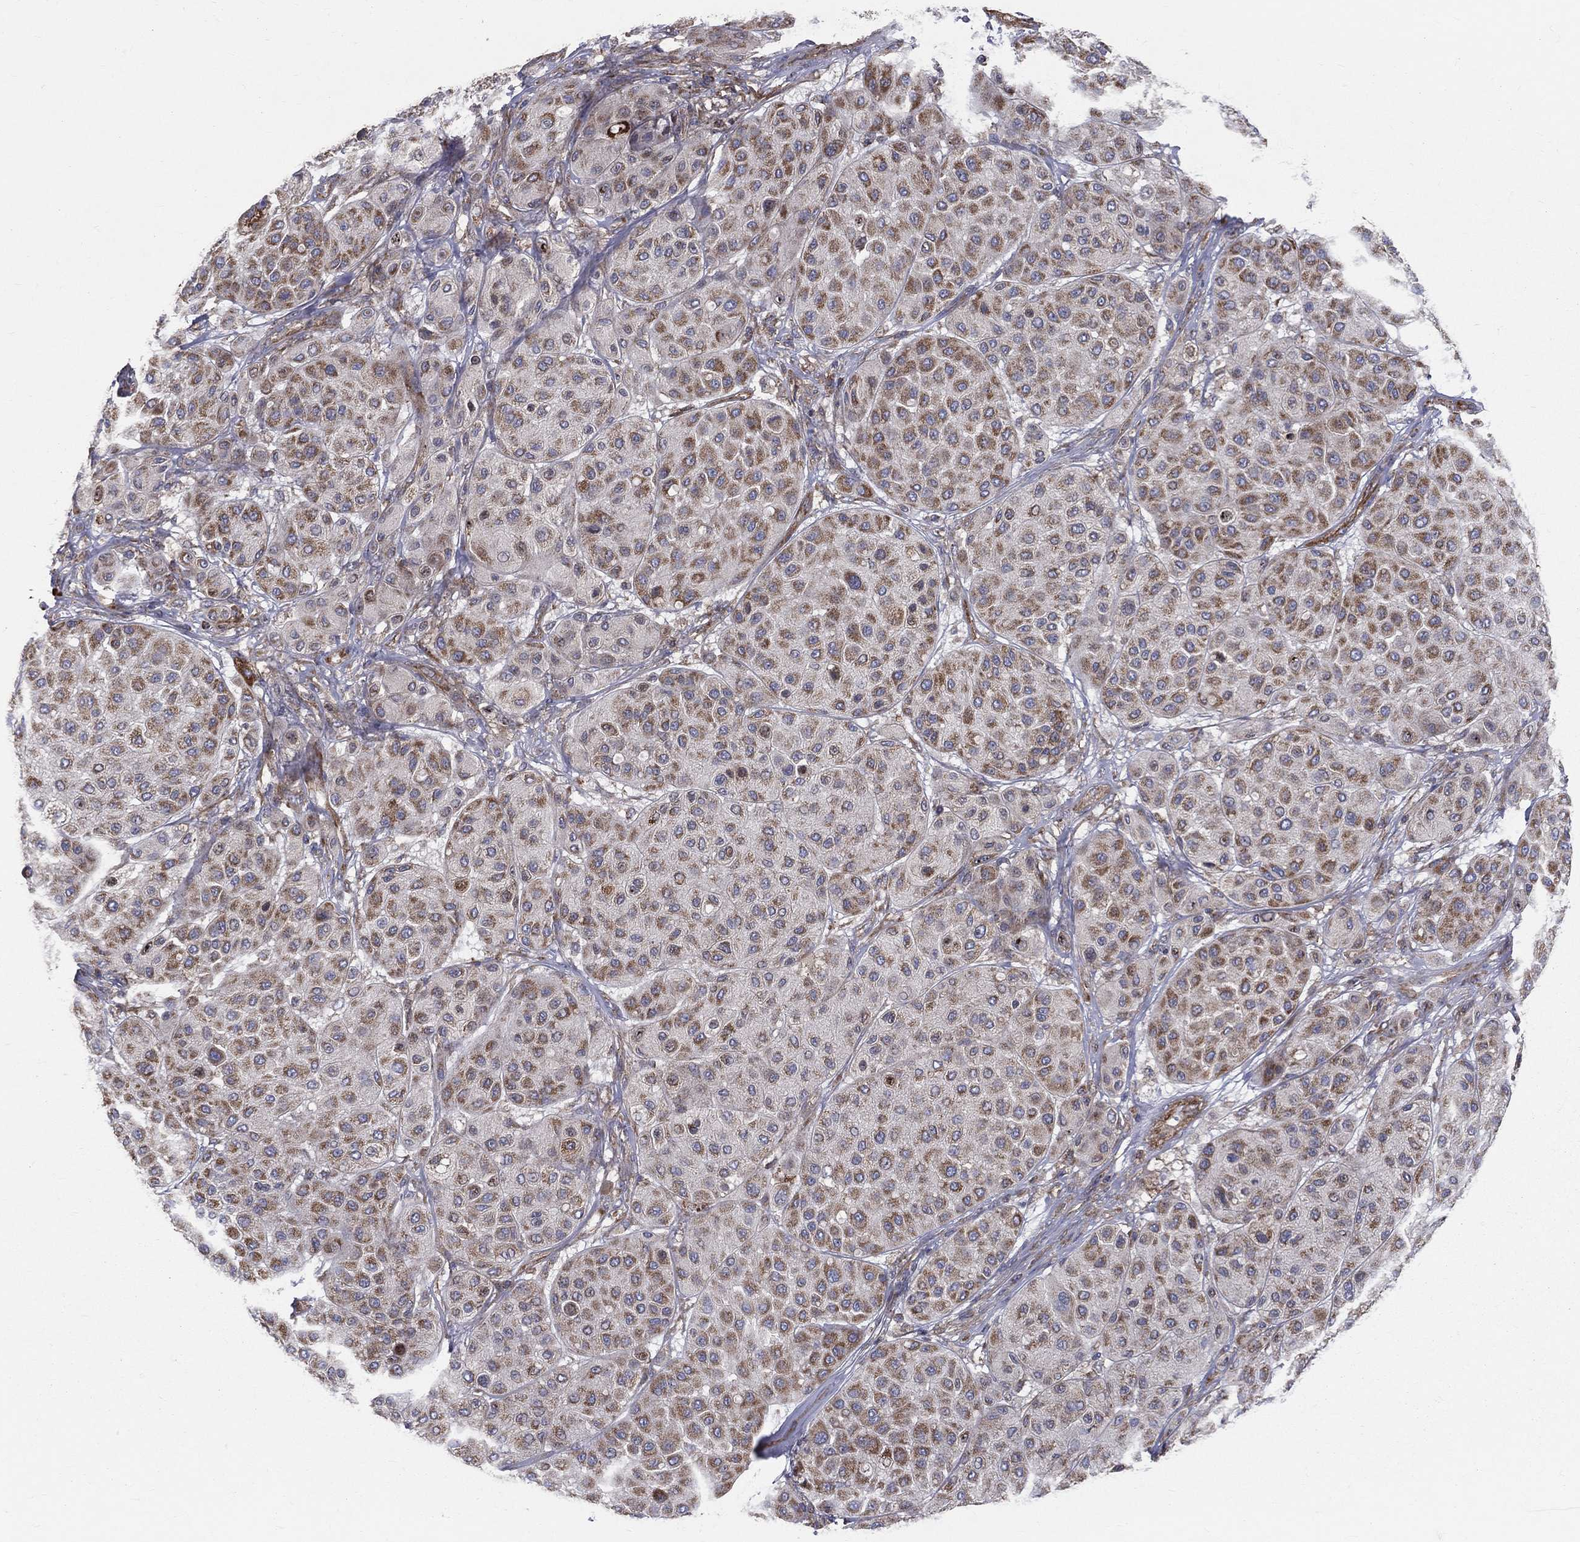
{"staining": {"intensity": "moderate", "quantity": ">75%", "location": "cytoplasmic/membranous"}, "tissue": "melanoma", "cell_type": "Tumor cells", "image_type": "cancer", "snomed": [{"axis": "morphology", "description": "Malignant melanoma, Metastatic site"}, {"axis": "topography", "description": "Smooth muscle"}], "caption": "The image shows staining of melanoma, revealing moderate cytoplasmic/membranous protein positivity (brown color) within tumor cells.", "gene": "MIX23", "patient": {"sex": "male", "age": 41}}